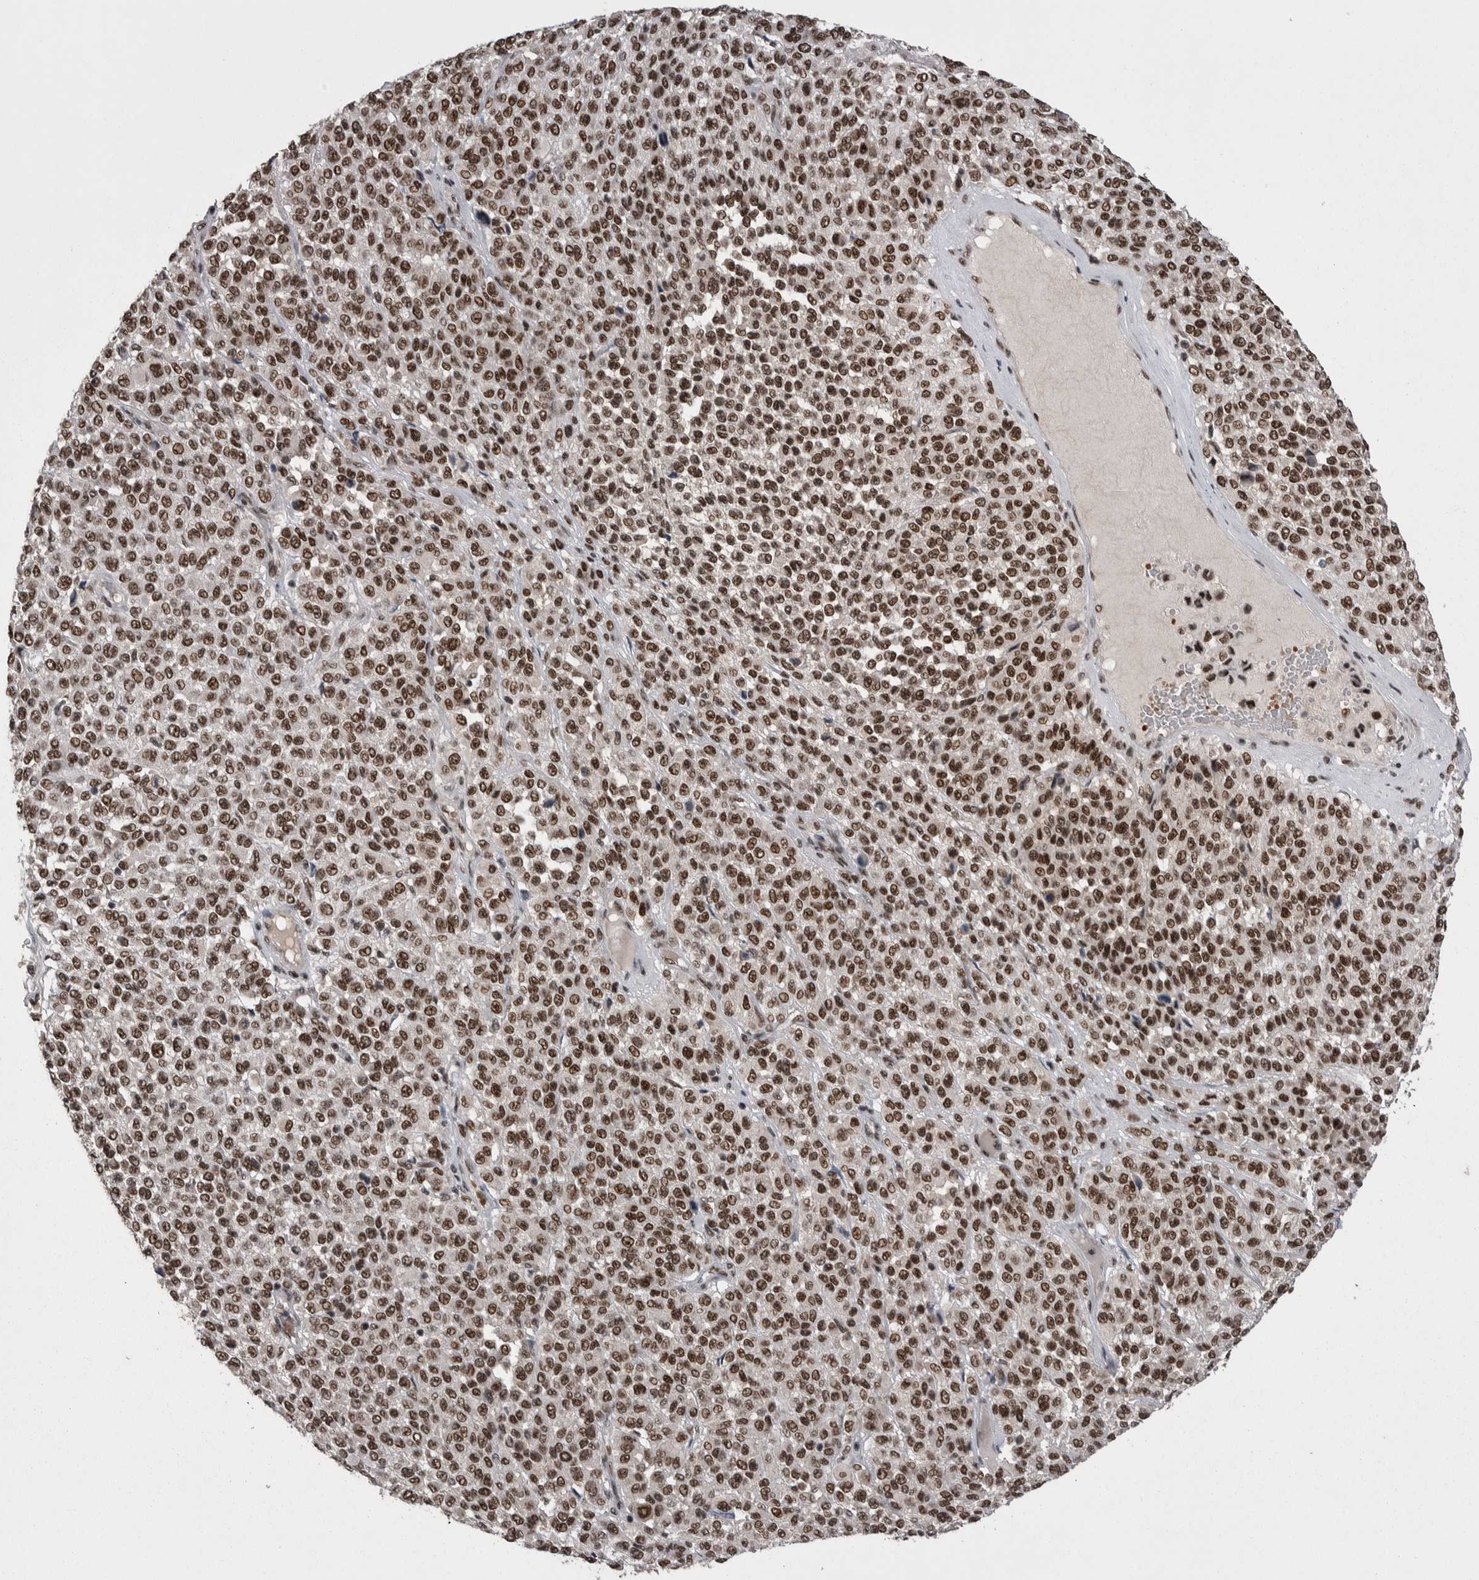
{"staining": {"intensity": "moderate", "quantity": ">75%", "location": "nuclear"}, "tissue": "melanoma", "cell_type": "Tumor cells", "image_type": "cancer", "snomed": [{"axis": "morphology", "description": "Malignant melanoma, Metastatic site"}, {"axis": "topography", "description": "Pancreas"}], "caption": "A high-resolution histopathology image shows IHC staining of melanoma, which displays moderate nuclear expression in approximately >75% of tumor cells.", "gene": "DMTF1", "patient": {"sex": "female", "age": 30}}